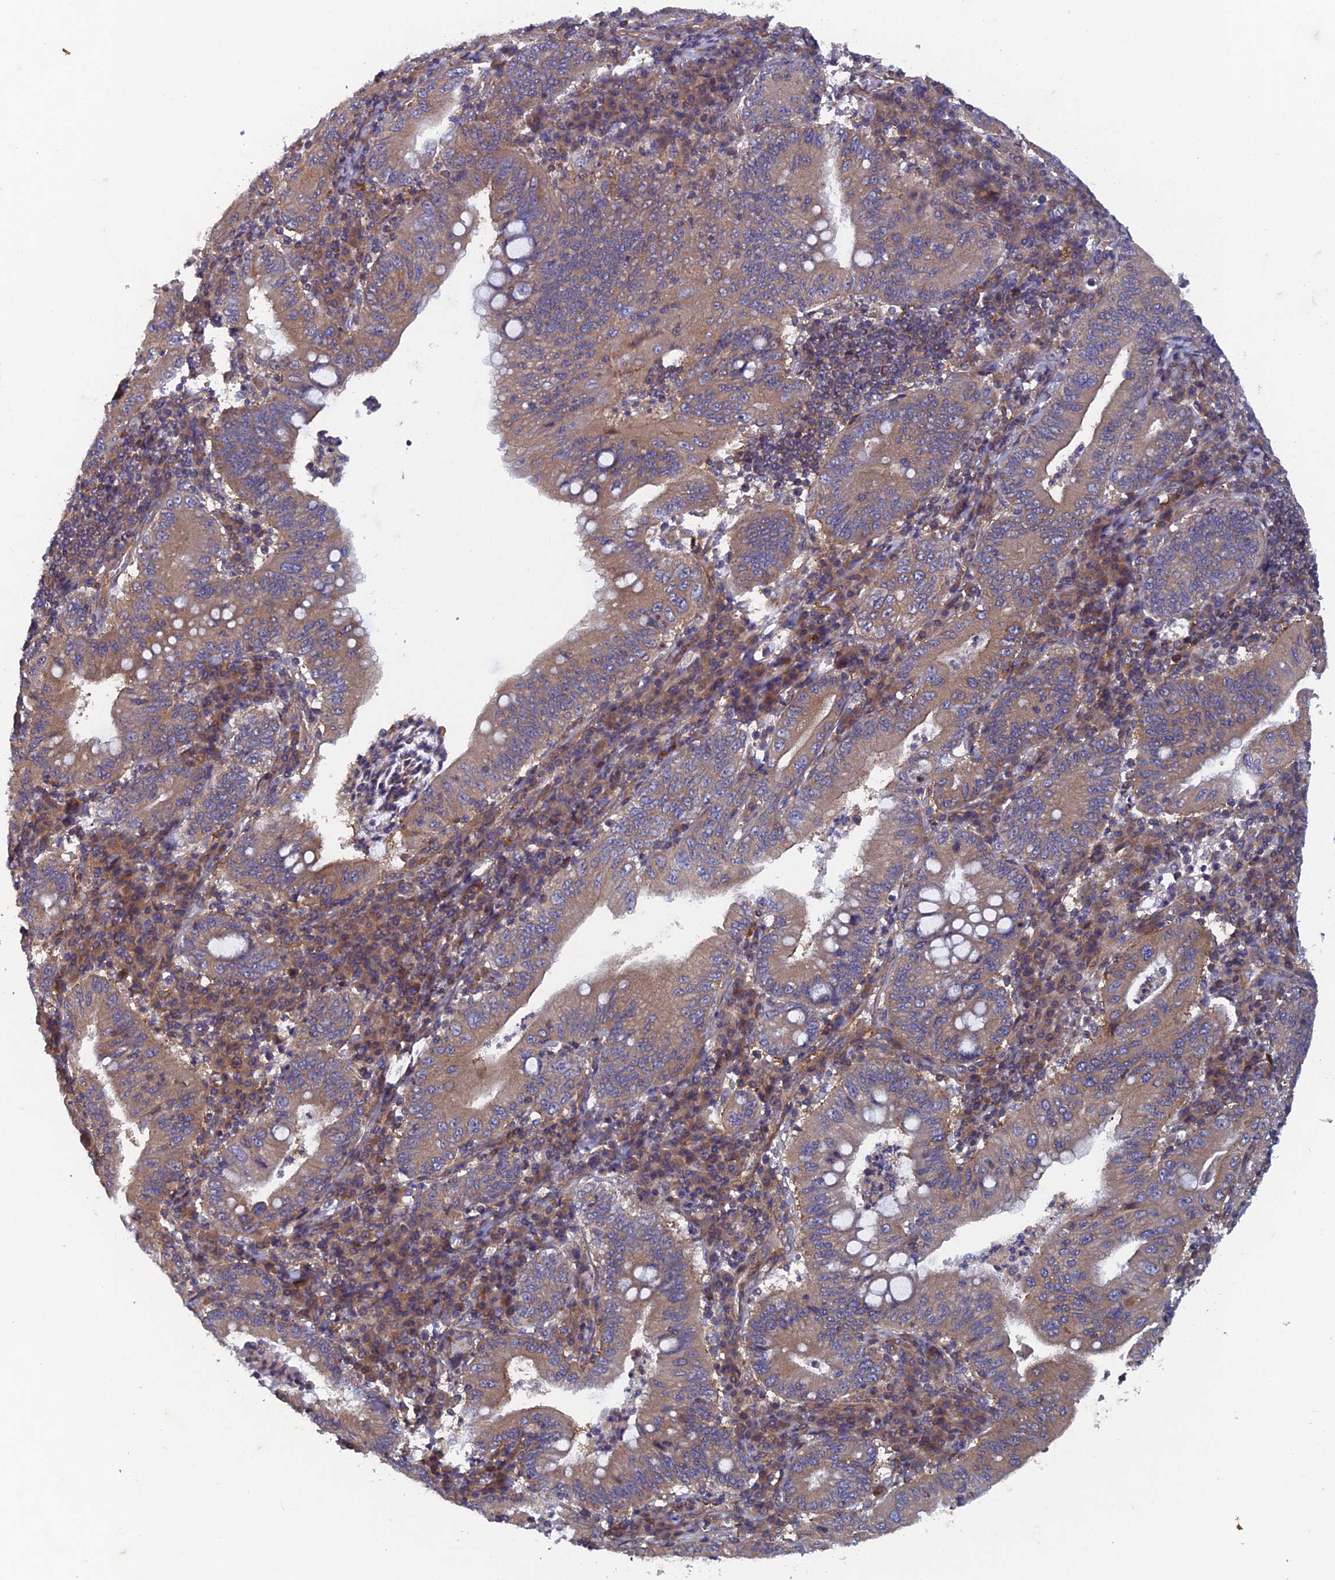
{"staining": {"intensity": "moderate", "quantity": ">75%", "location": "cytoplasmic/membranous"}, "tissue": "stomach cancer", "cell_type": "Tumor cells", "image_type": "cancer", "snomed": [{"axis": "morphology", "description": "Normal tissue, NOS"}, {"axis": "morphology", "description": "Adenocarcinoma, NOS"}, {"axis": "topography", "description": "Esophagus"}, {"axis": "topography", "description": "Stomach, upper"}, {"axis": "topography", "description": "Peripheral nerve tissue"}], "caption": "Human stomach cancer stained with a protein marker exhibits moderate staining in tumor cells.", "gene": "NCAPG", "patient": {"sex": "male", "age": 62}}